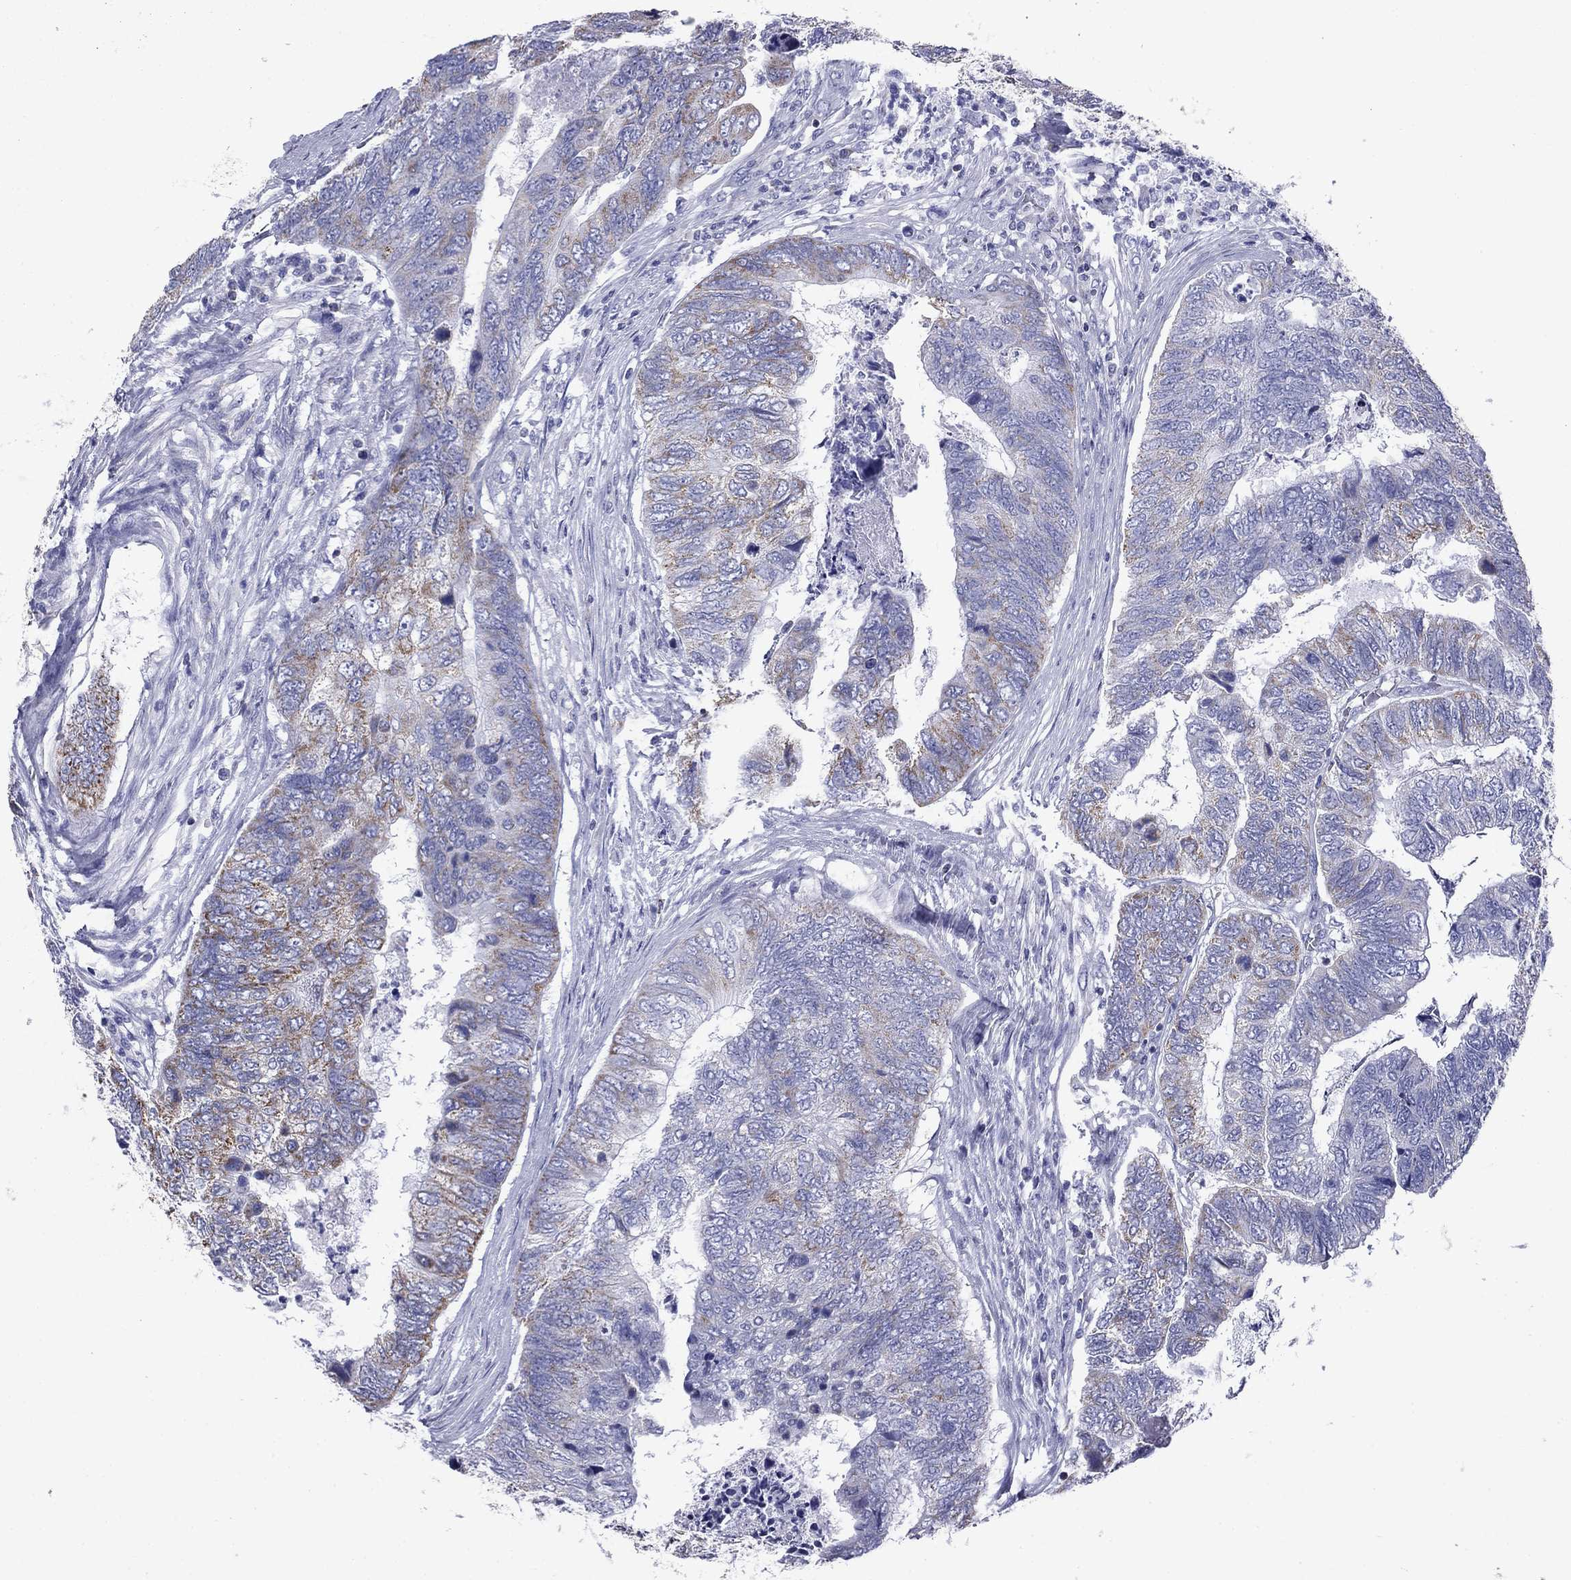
{"staining": {"intensity": "weak", "quantity": "<25%", "location": "cytoplasmic/membranous"}, "tissue": "colorectal cancer", "cell_type": "Tumor cells", "image_type": "cancer", "snomed": [{"axis": "morphology", "description": "Adenocarcinoma, NOS"}, {"axis": "topography", "description": "Colon"}], "caption": "Immunohistochemical staining of human colorectal cancer displays no significant expression in tumor cells.", "gene": "ACADSB", "patient": {"sex": "female", "age": 67}}